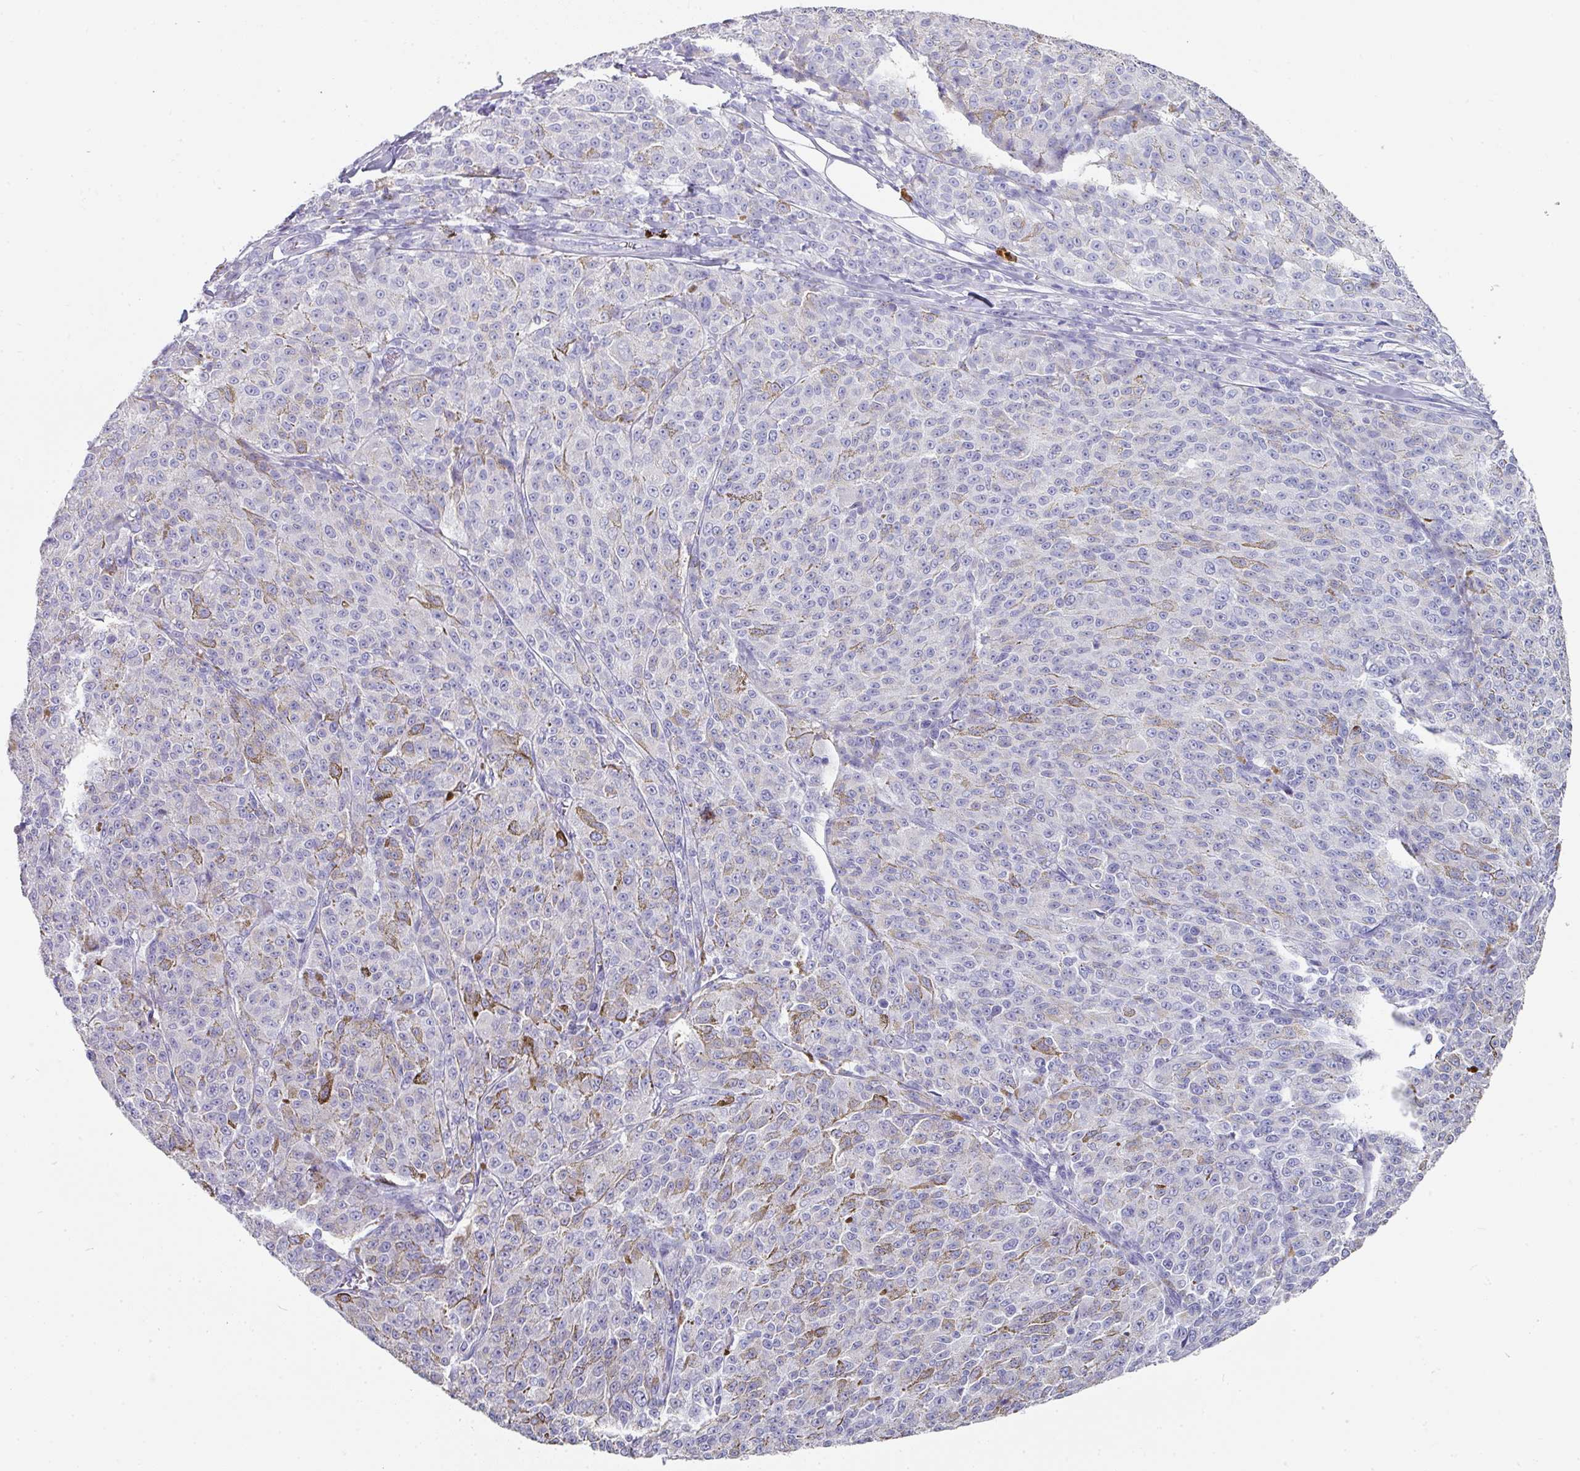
{"staining": {"intensity": "moderate", "quantity": "<25%", "location": "cytoplasmic/membranous"}, "tissue": "melanoma", "cell_type": "Tumor cells", "image_type": "cancer", "snomed": [{"axis": "morphology", "description": "Malignant melanoma, NOS"}, {"axis": "topography", "description": "Skin"}], "caption": "A photomicrograph of malignant melanoma stained for a protein displays moderate cytoplasmic/membranous brown staining in tumor cells.", "gene": "SETBP1", "patient": {"sex": "female", "age": 52}}